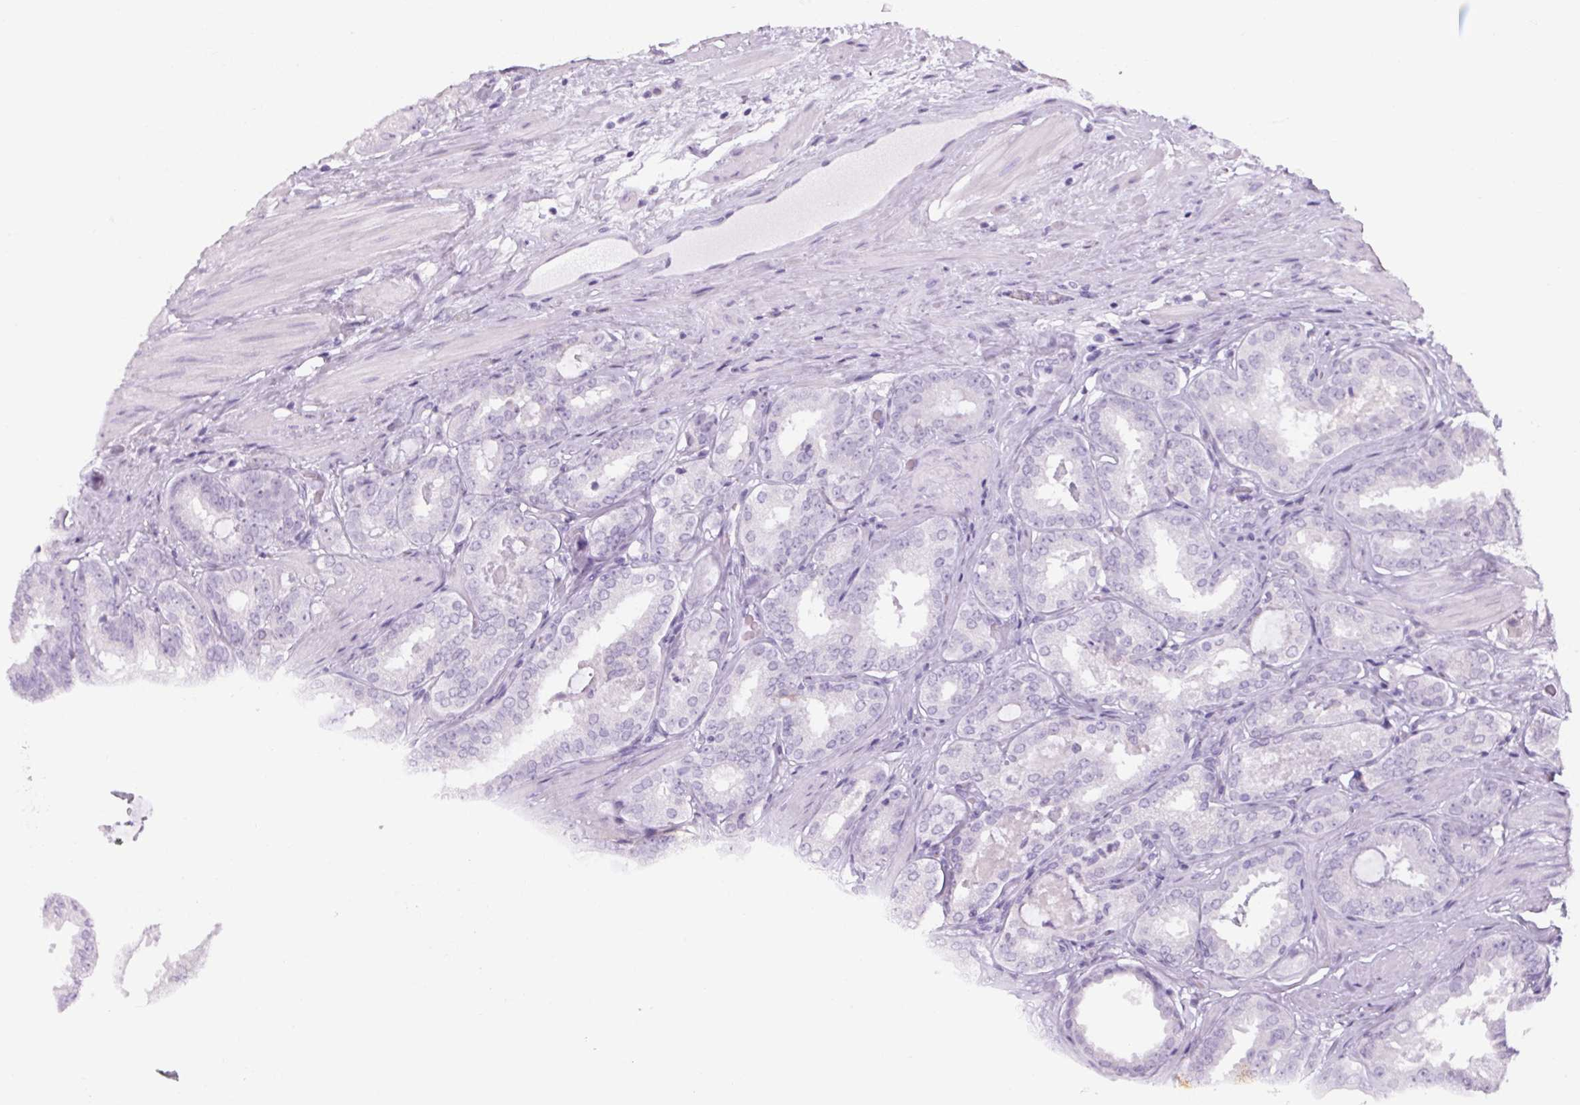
{"staining": {"intensity": "negative", "quantity": "none", "location": "none"}, "tissue": "prostate cancer", "cell_type": "Tumor cells", "image_type": "cancer", "snomed": [{"axis": "morphology", "description": "Adenocarcinoma, High grade"}, {"axis": "topography", "description": "Prostate"}], "caption": "This micrograph is of high-grade adenocarcinoma (prostate) stained with immunohistochemistry to label a protein in brown with the nuclei are counter-stained blue. There is no positivity in tumor cells.", "gene": "RPTN", "patient": {"sex": "male", "age": 63}}